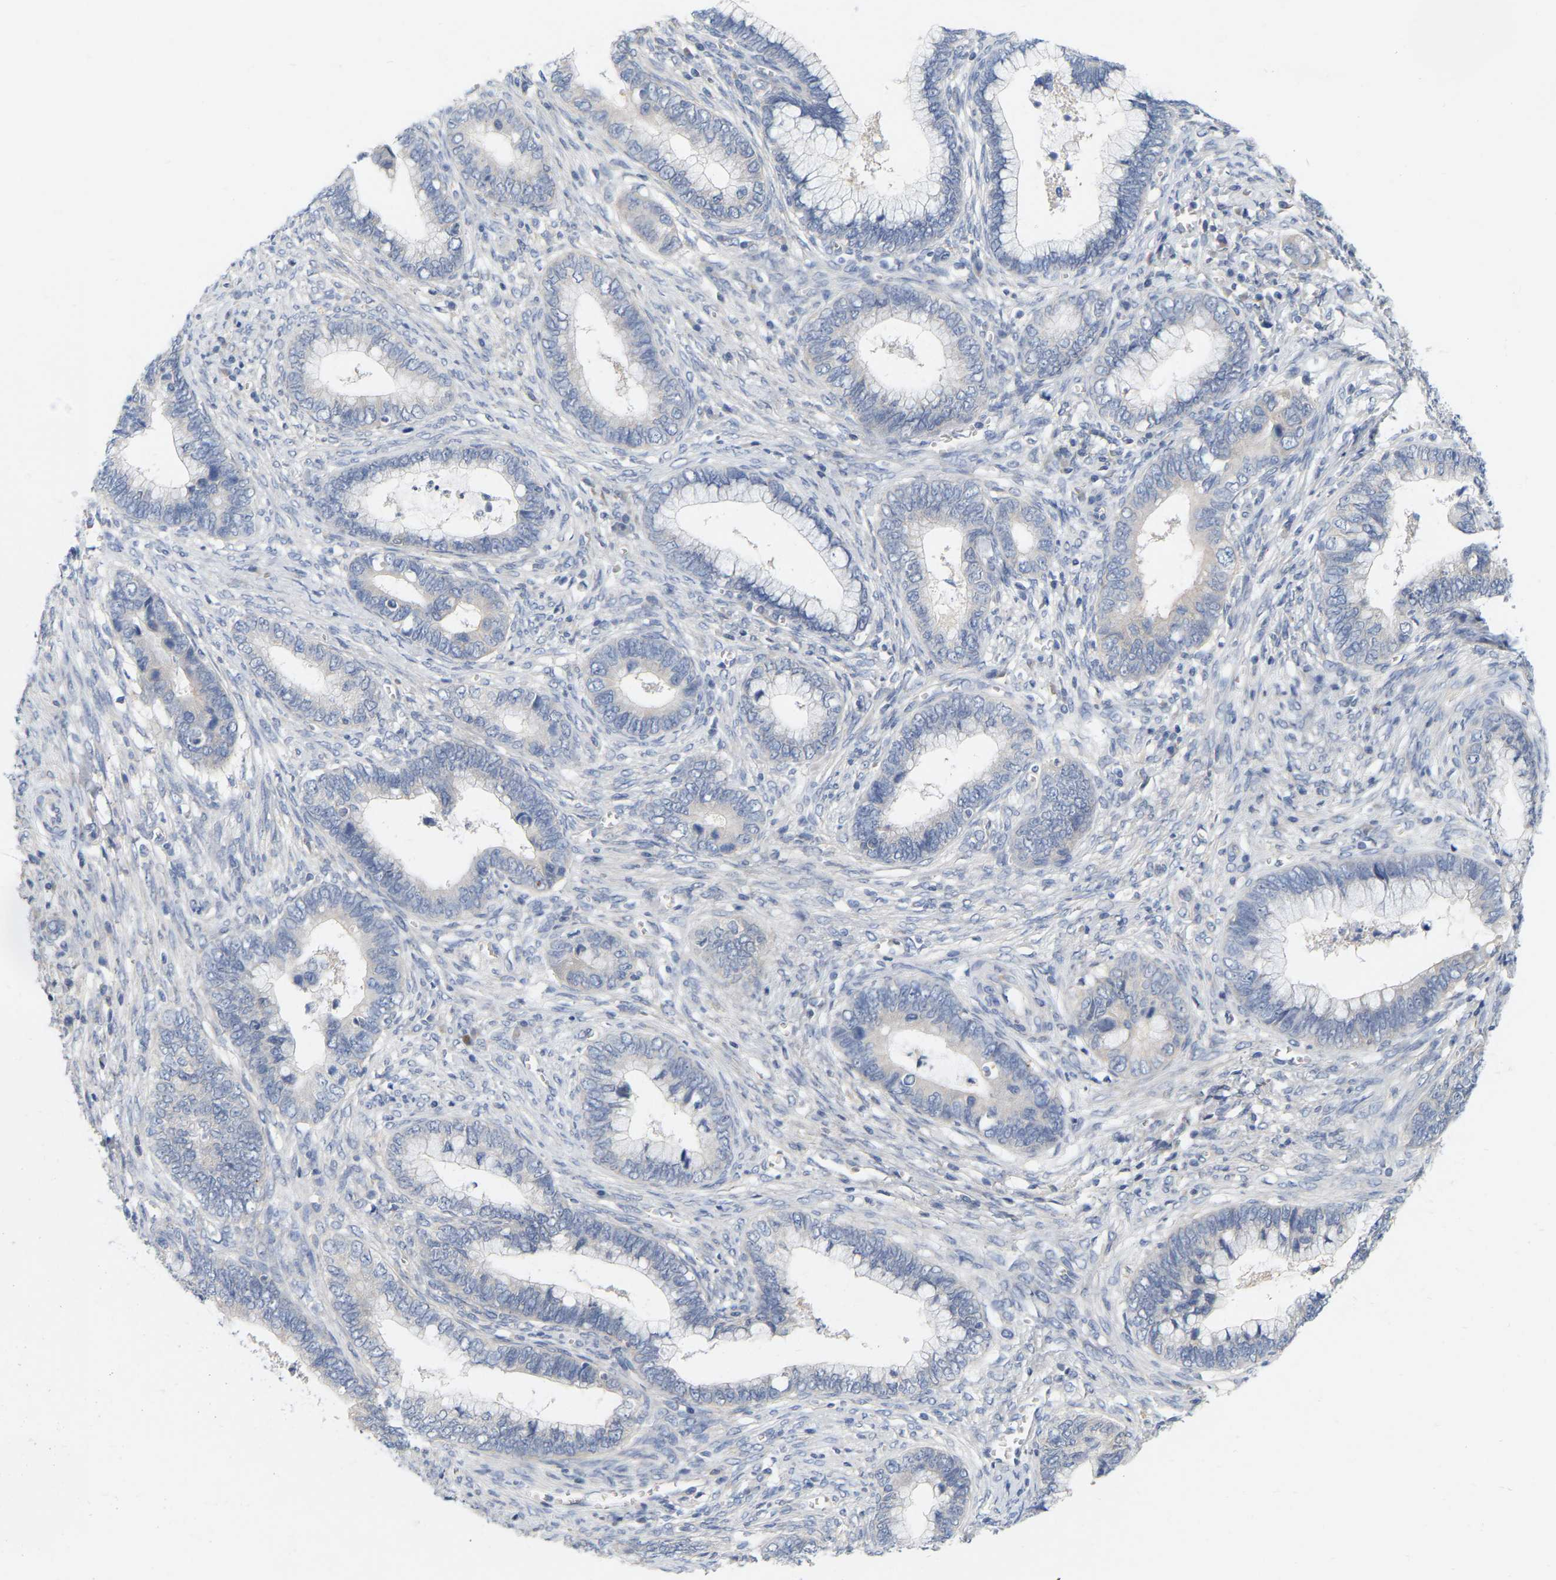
{"staining": {"intensity": "negative", "quantity": "none", "location": "none"}, "tissue": "cervical cancer", "cell_type": "Tumor cells", "image_type": "cancer", "snomed": [{"axis": "morphology", "description": "Adenocarcinoma, NOS"}, {"axis": "topography", "description": "Cervix"}], "caption": "Cervical cancer (adenocarcinoma) was stained to show a protein in brown. There is no significant expression in tumor cells.", "gene": "WIPI2", "patient": {"sex": "female", "age": 44}}